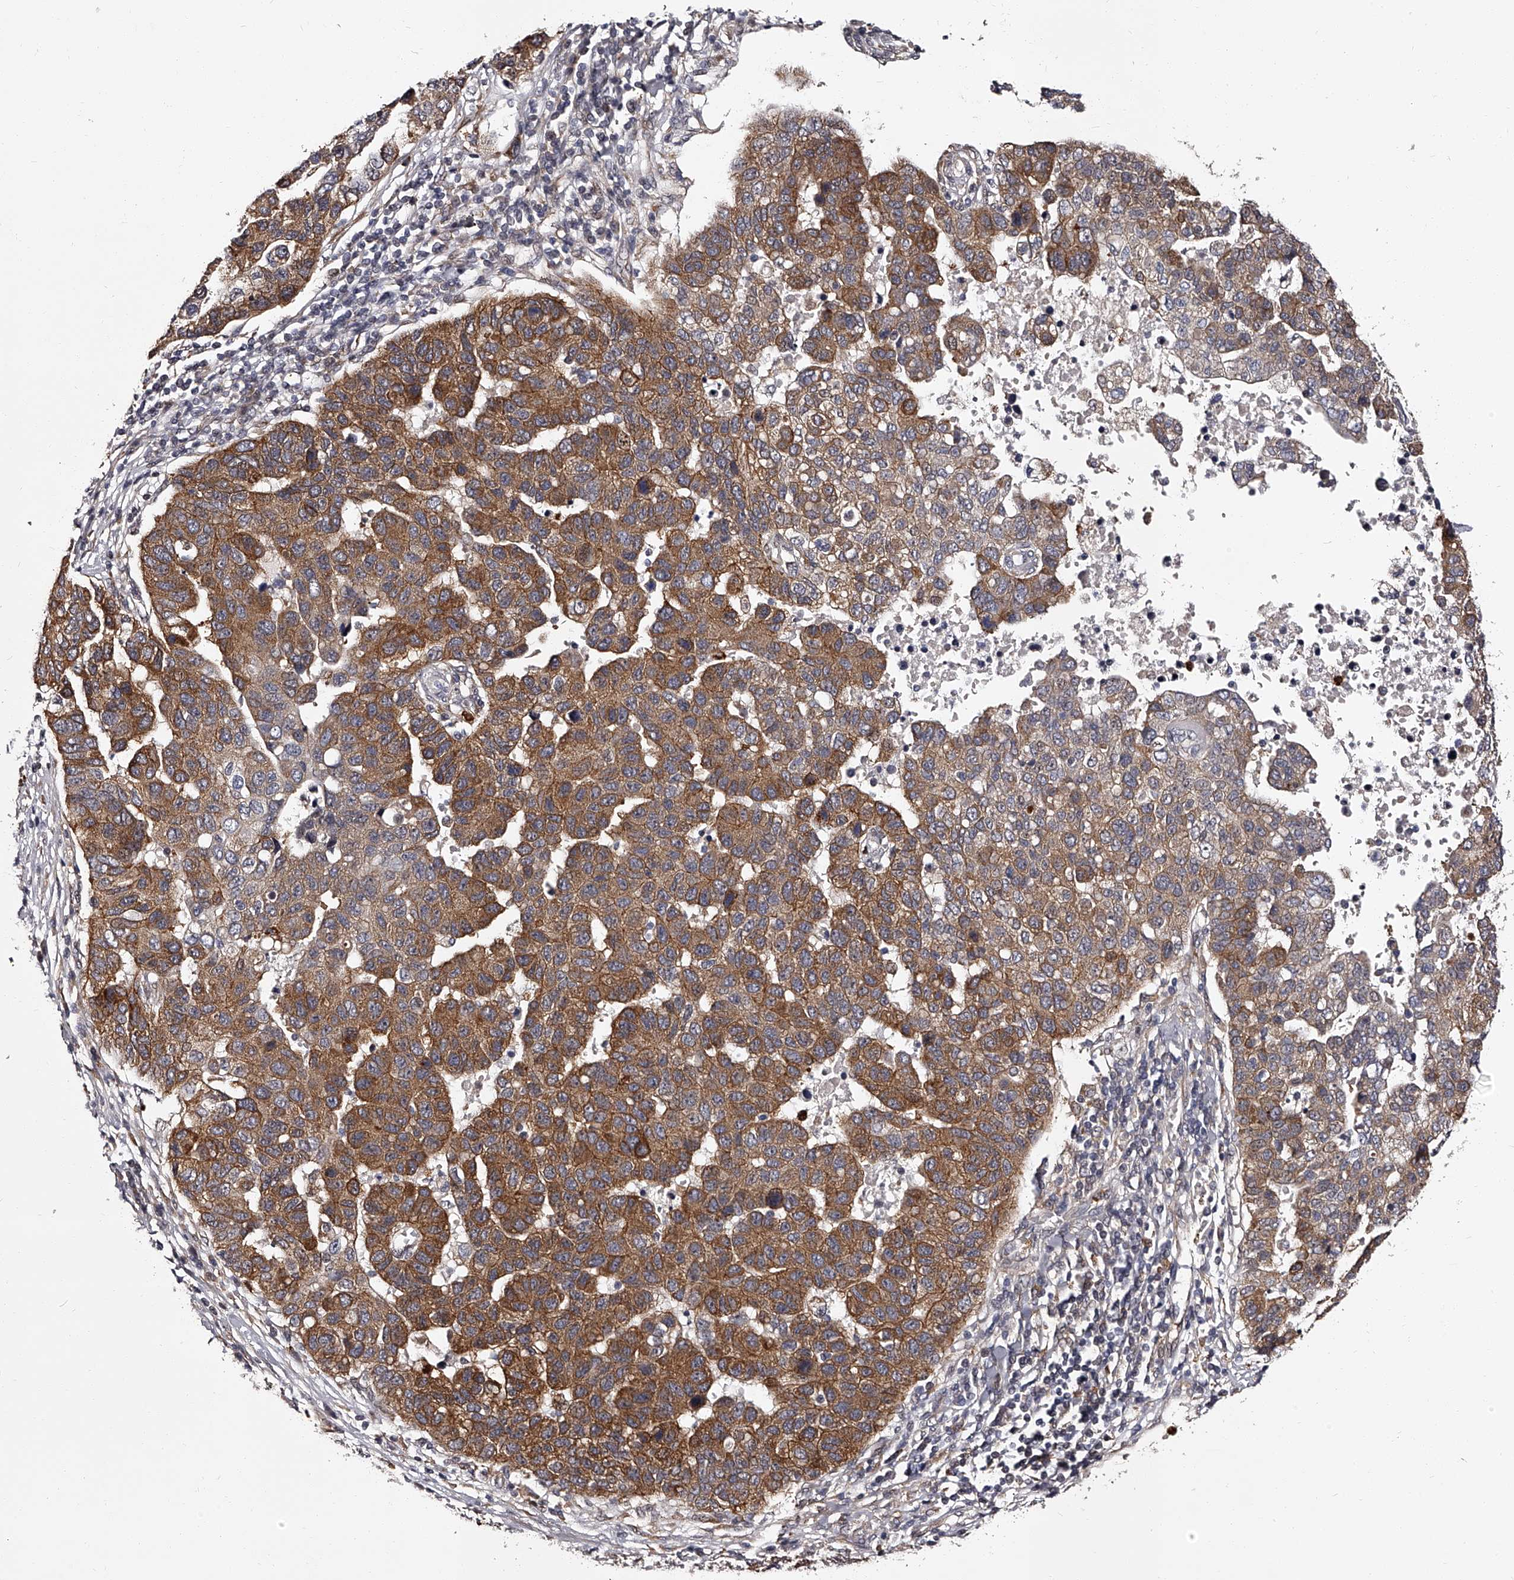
{"staining": {"intensity": "moderate", "quantity": "25%-75%", "location": "cytoplasmic/membranous"}, "tissue": "pancreatic cancer", "cell_type": "Tumor cells", "image_type": "cancer", "snomed": [{"axis": "morphology", "description": "Adenocarcinoma, NOS"}, {"axis": "topography", "description": "Pancreas"}], "caption": "Human pancreatic cancer (adenocarcinoma) stained with a protein marker reveals moderate staining in tumor cells.", "gene": "RSC1A1", "patient": {"sex": "female", "age": 61}}